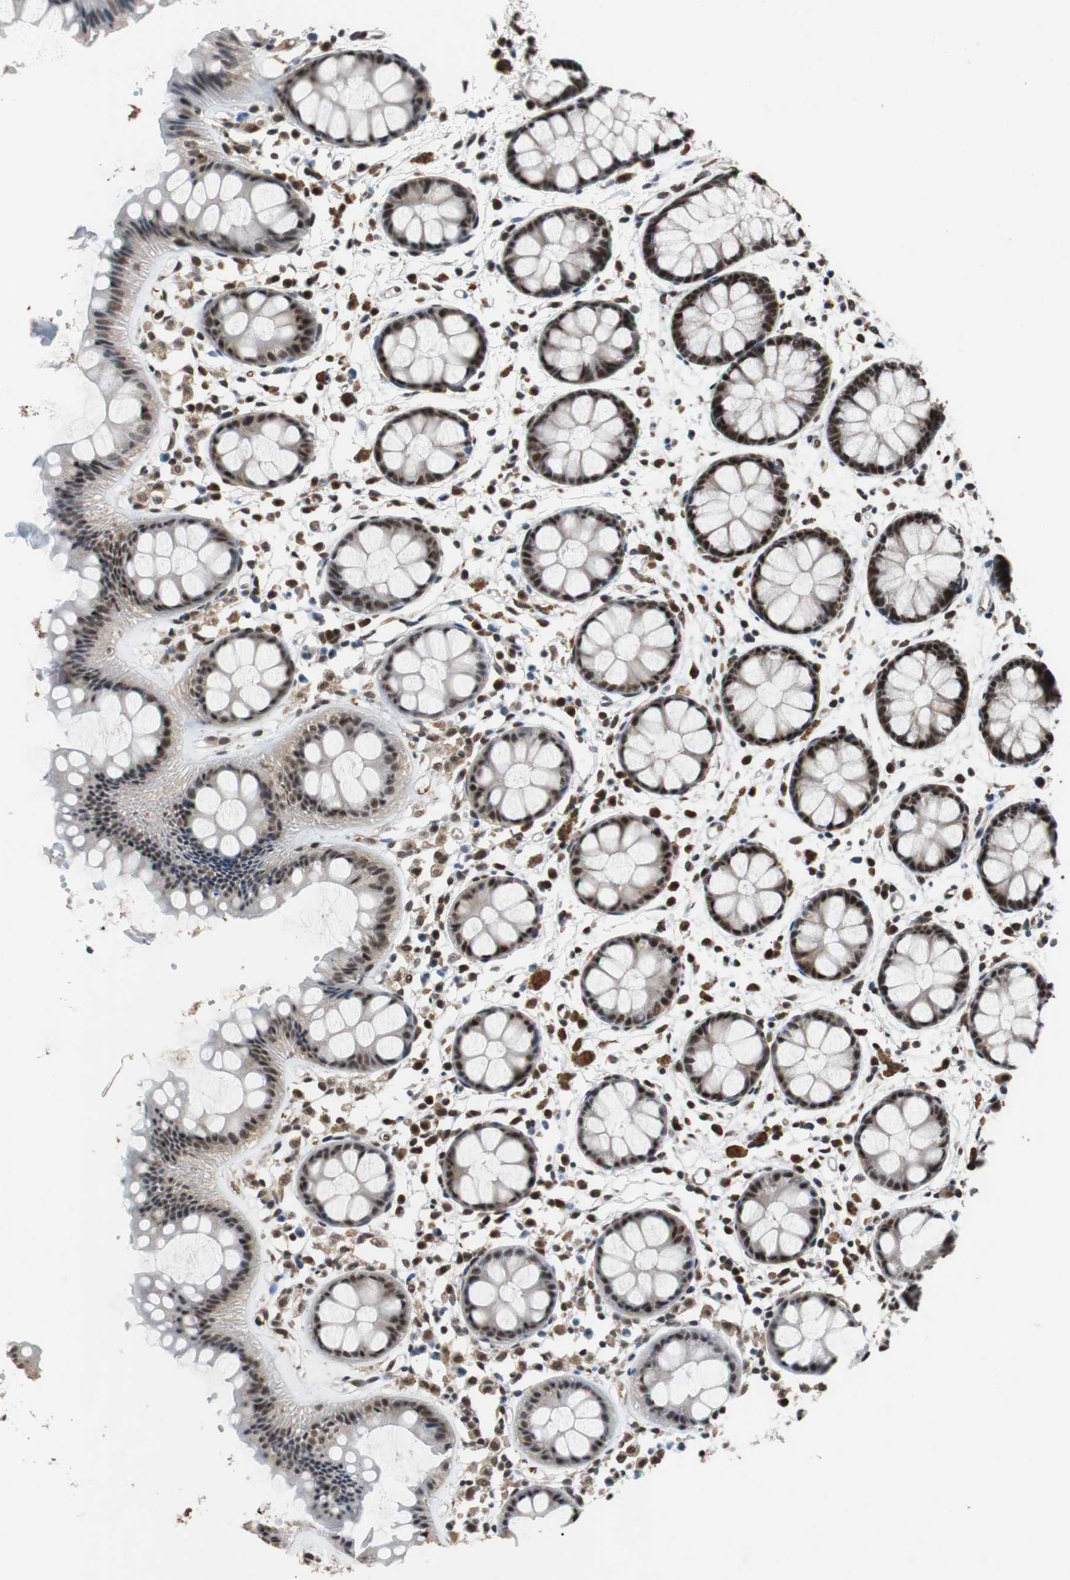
{"staining": {"intensity": "strong", "quantity": ">75%", "location": "nuclear"}, "tissue": "rectum", "cell_type": "Glandular cells", "image_type": "normal", "snomed": [{"axis": "morphology", "description": "Normal tissue, NOS"}, {"axis": "topography", "description": "Rectum"}], "caption": "Unremarkable rectum shows strong nuclear staining in approximately >75% of glandular cells.", "gene": "USP28", "patient": {"sex": "female", "age": 66}}